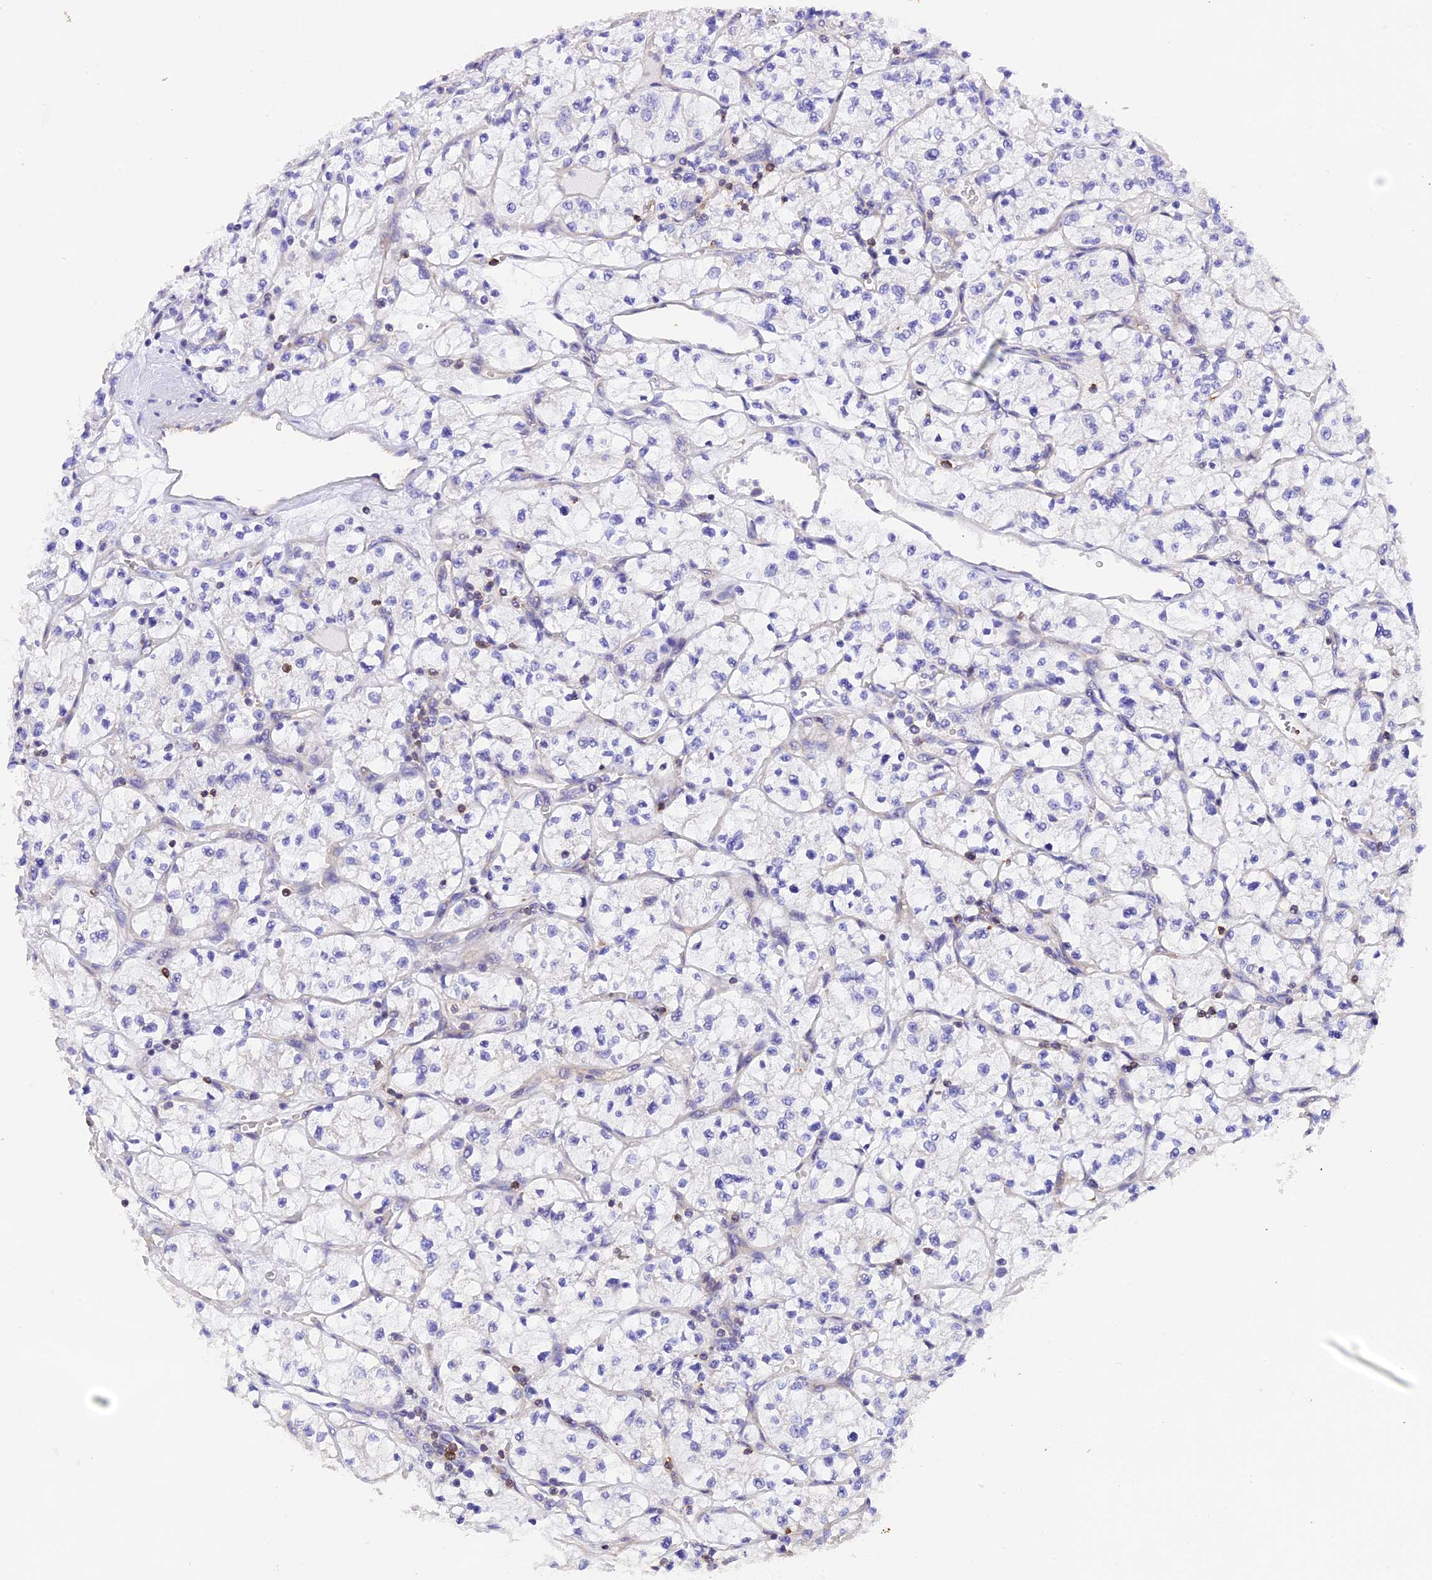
{"staining": {"intensity": "negative", "quantity": "none", "location": "none"}, "tissue": "renal cancer", "cell_type": "Tumor cells", "image_type": "cancer", "snomed": [{"axis": "morphology", "description": "Adenocarcinoma, NOS"}, {"axis": "topography", "description": "Kidney"}], "caption": "Tumor cells are negative for protein expression in human renal adenocarcinoma.", "gene": "FAM193A", "patient": {"sex": "female", "age": 64}}